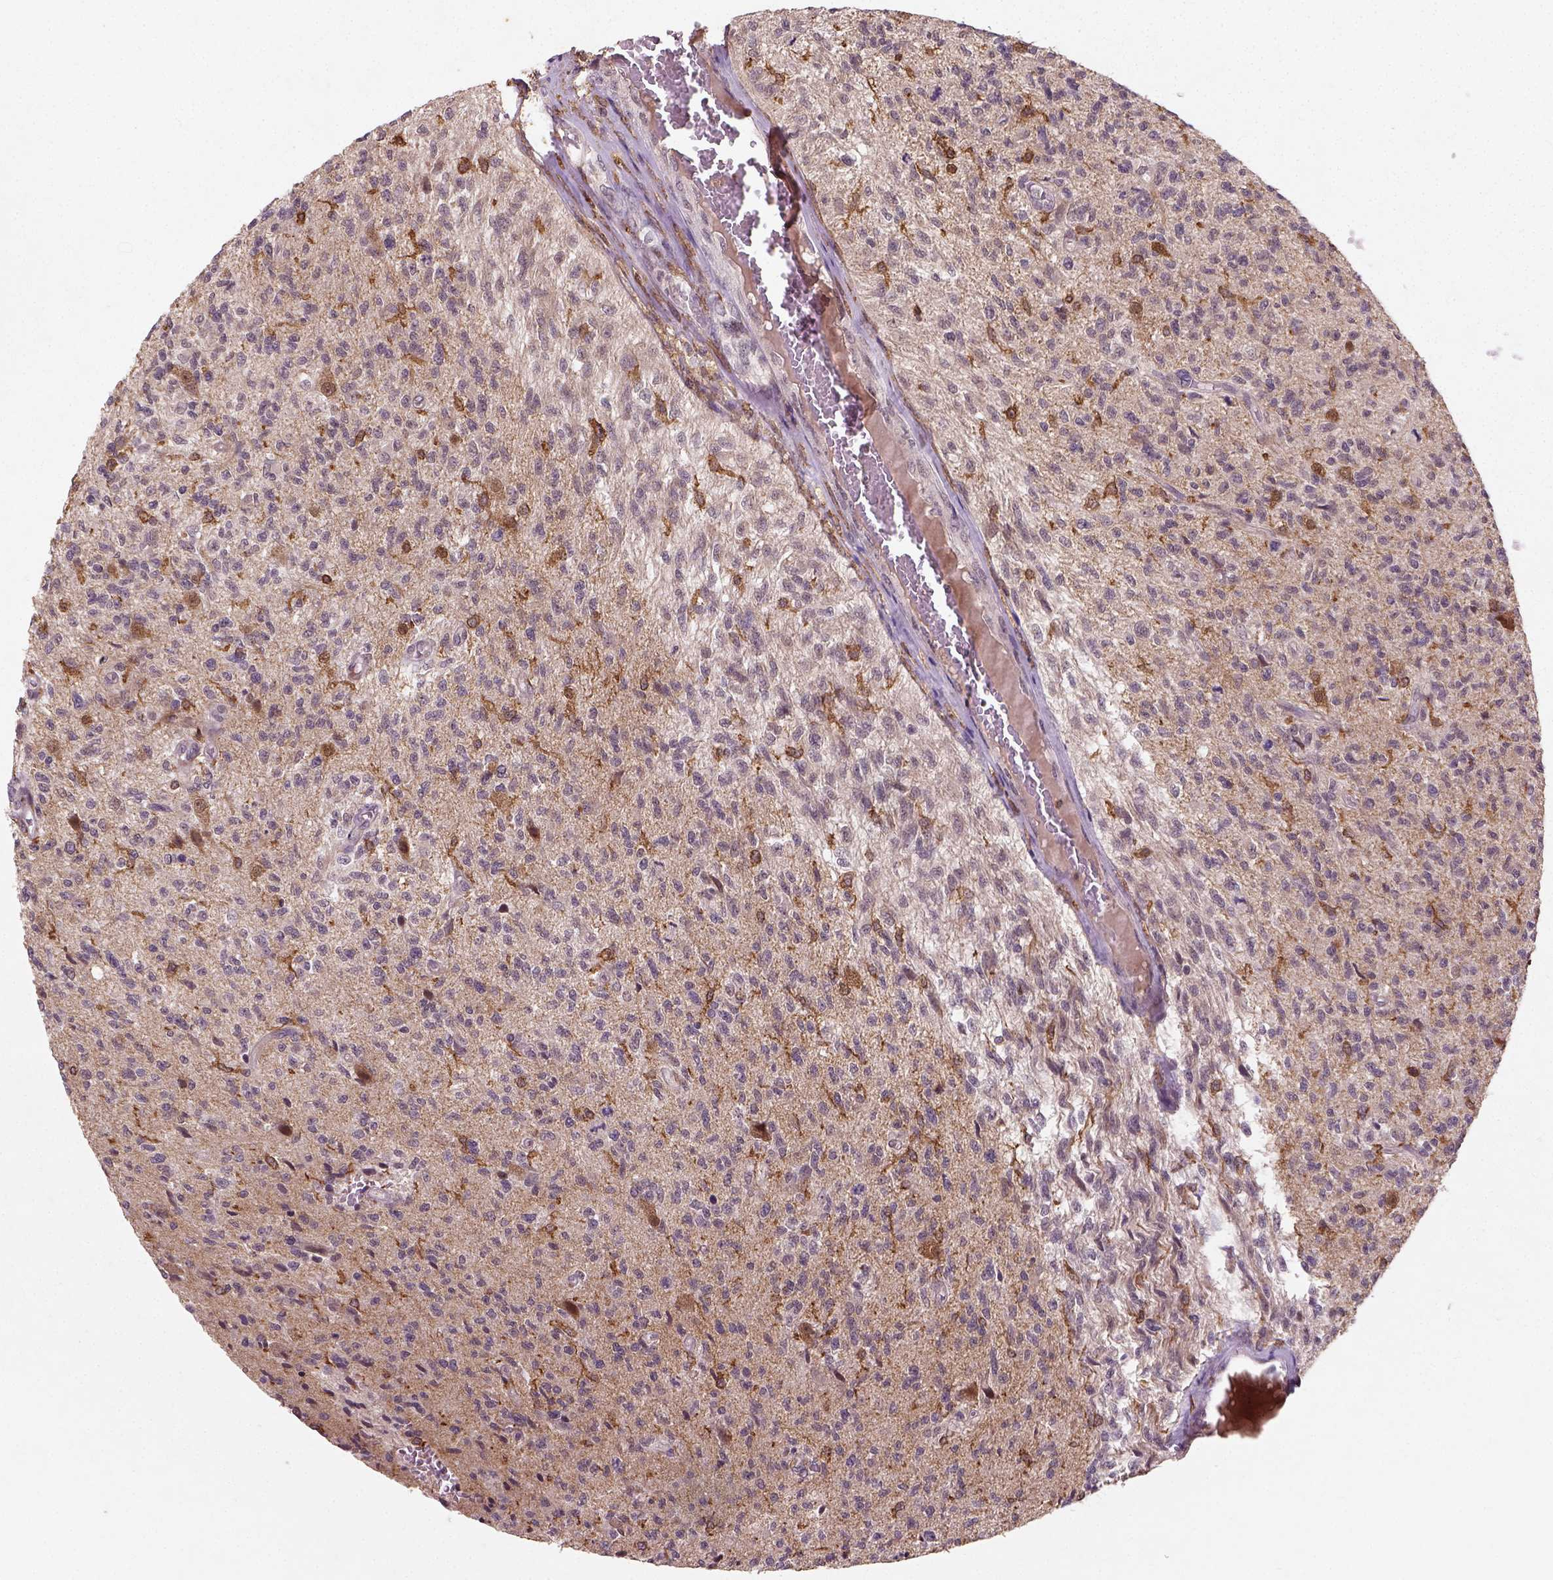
{"staining": {"intensity": "negative", "quantity": "none", "location": "none"}, "tissue": "glioma", "cell_type": "Tumor cells", "image_type": "cancer", "snomed": [{"axis": "morphology", "description": "Glioma, malignant, High grade"}, {"axis": "topography", "description": "Brain"}], "caption": "IHC photomicrograph of glioma stained for a protein (brown), which demonstrates no positivity in tumor cells.", "gene": "CAMKK1", "patient": {"sex": "male", "age": 56}}